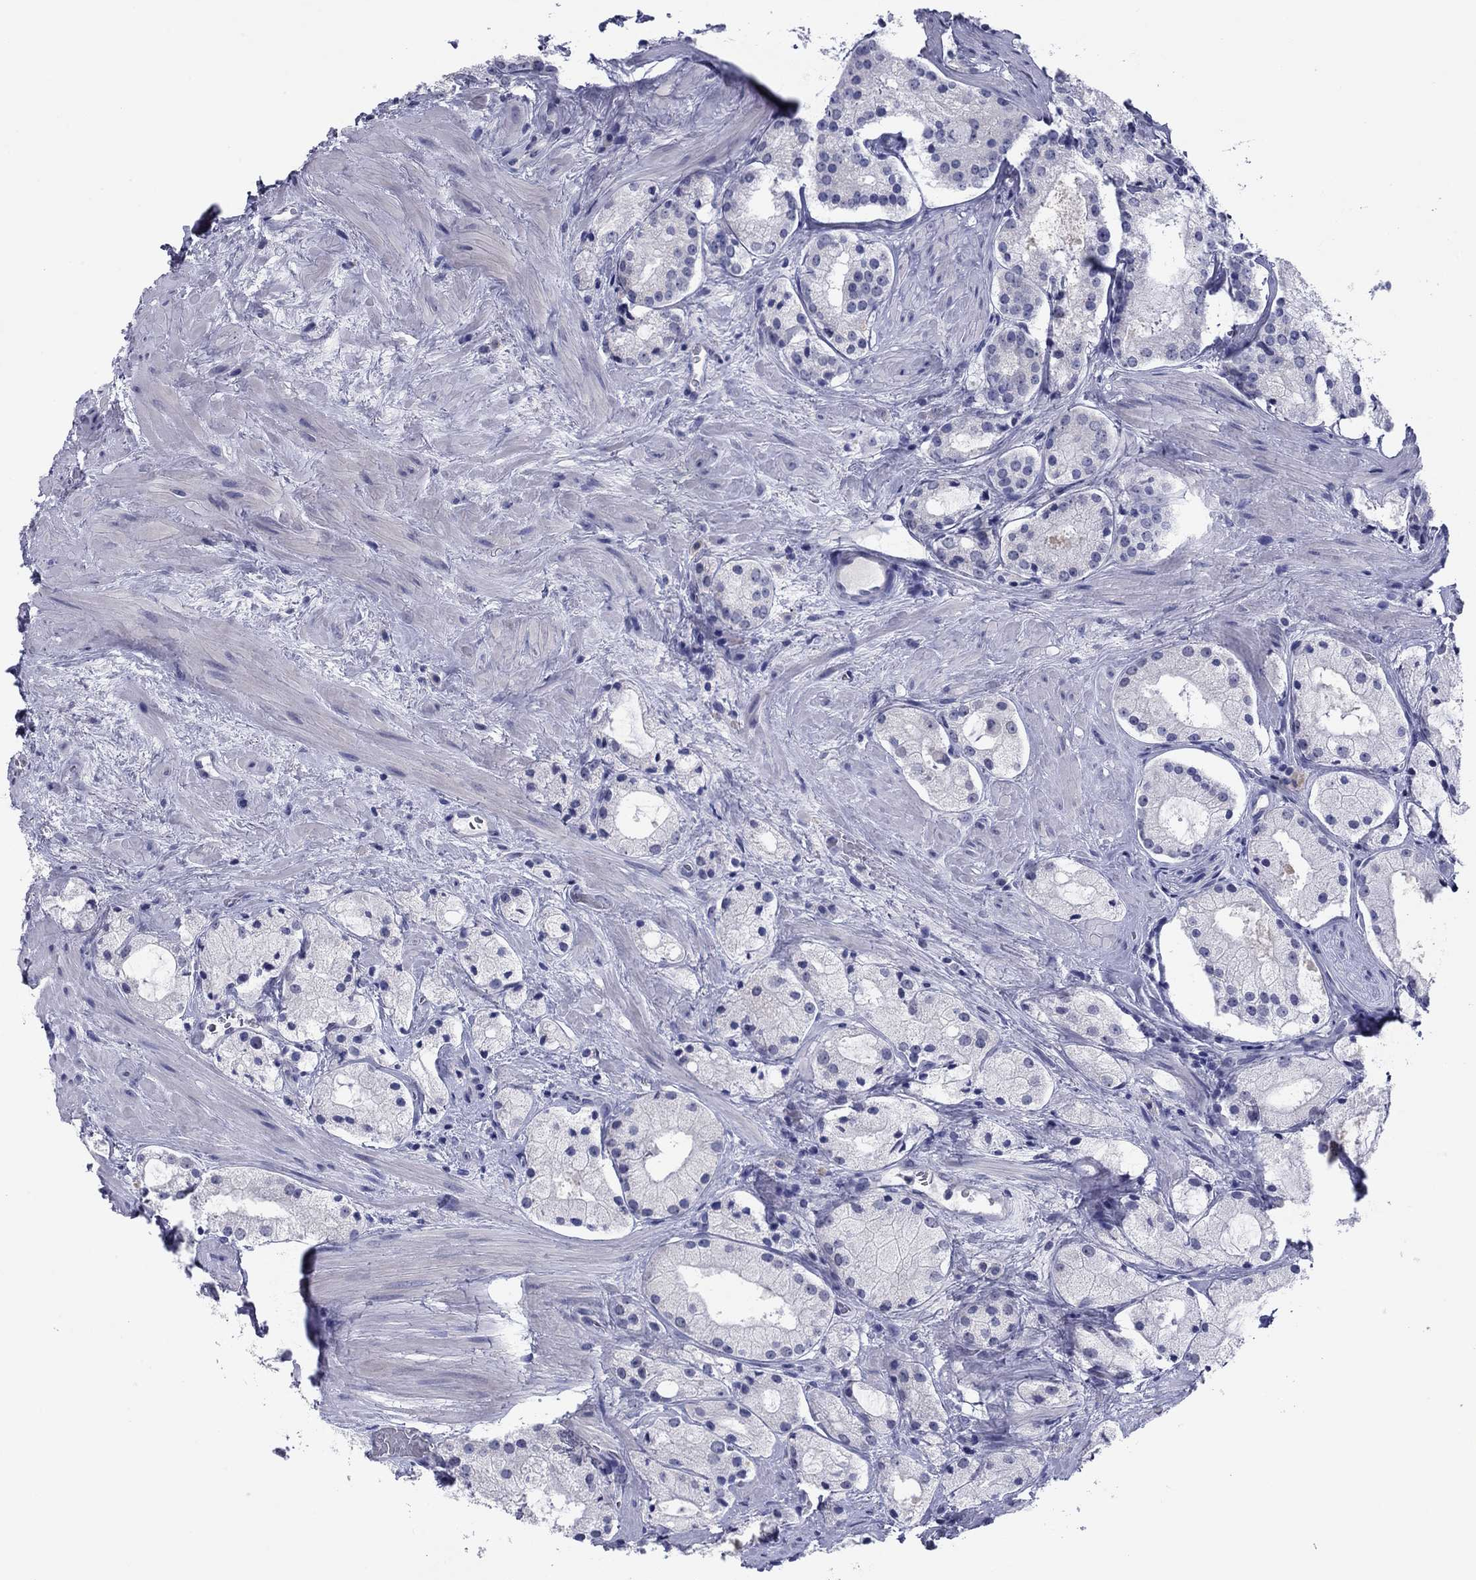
{"staining": {"intensity": "negative", "quantity": "none", "location": "none"}, "tissue": "prostate cancer", "cell_type": "Tumor cells", "image_type": "cancer", "snomed": [{"axis": "morphology", "description": "Adenocarcinoma, NOS"}, {"axis": "morphology", "description": "Adenocarcinoma, High grade"}, {"axis": "topography", "description": "Prostate"}], "caption": "Human prostate adenocarcinoma (high-grade) stained for a protein using immunohistochemistry shows no expression in tumor cells.", "gene": "TCFL5", "patient": {"sex": "male", "age": 64}}